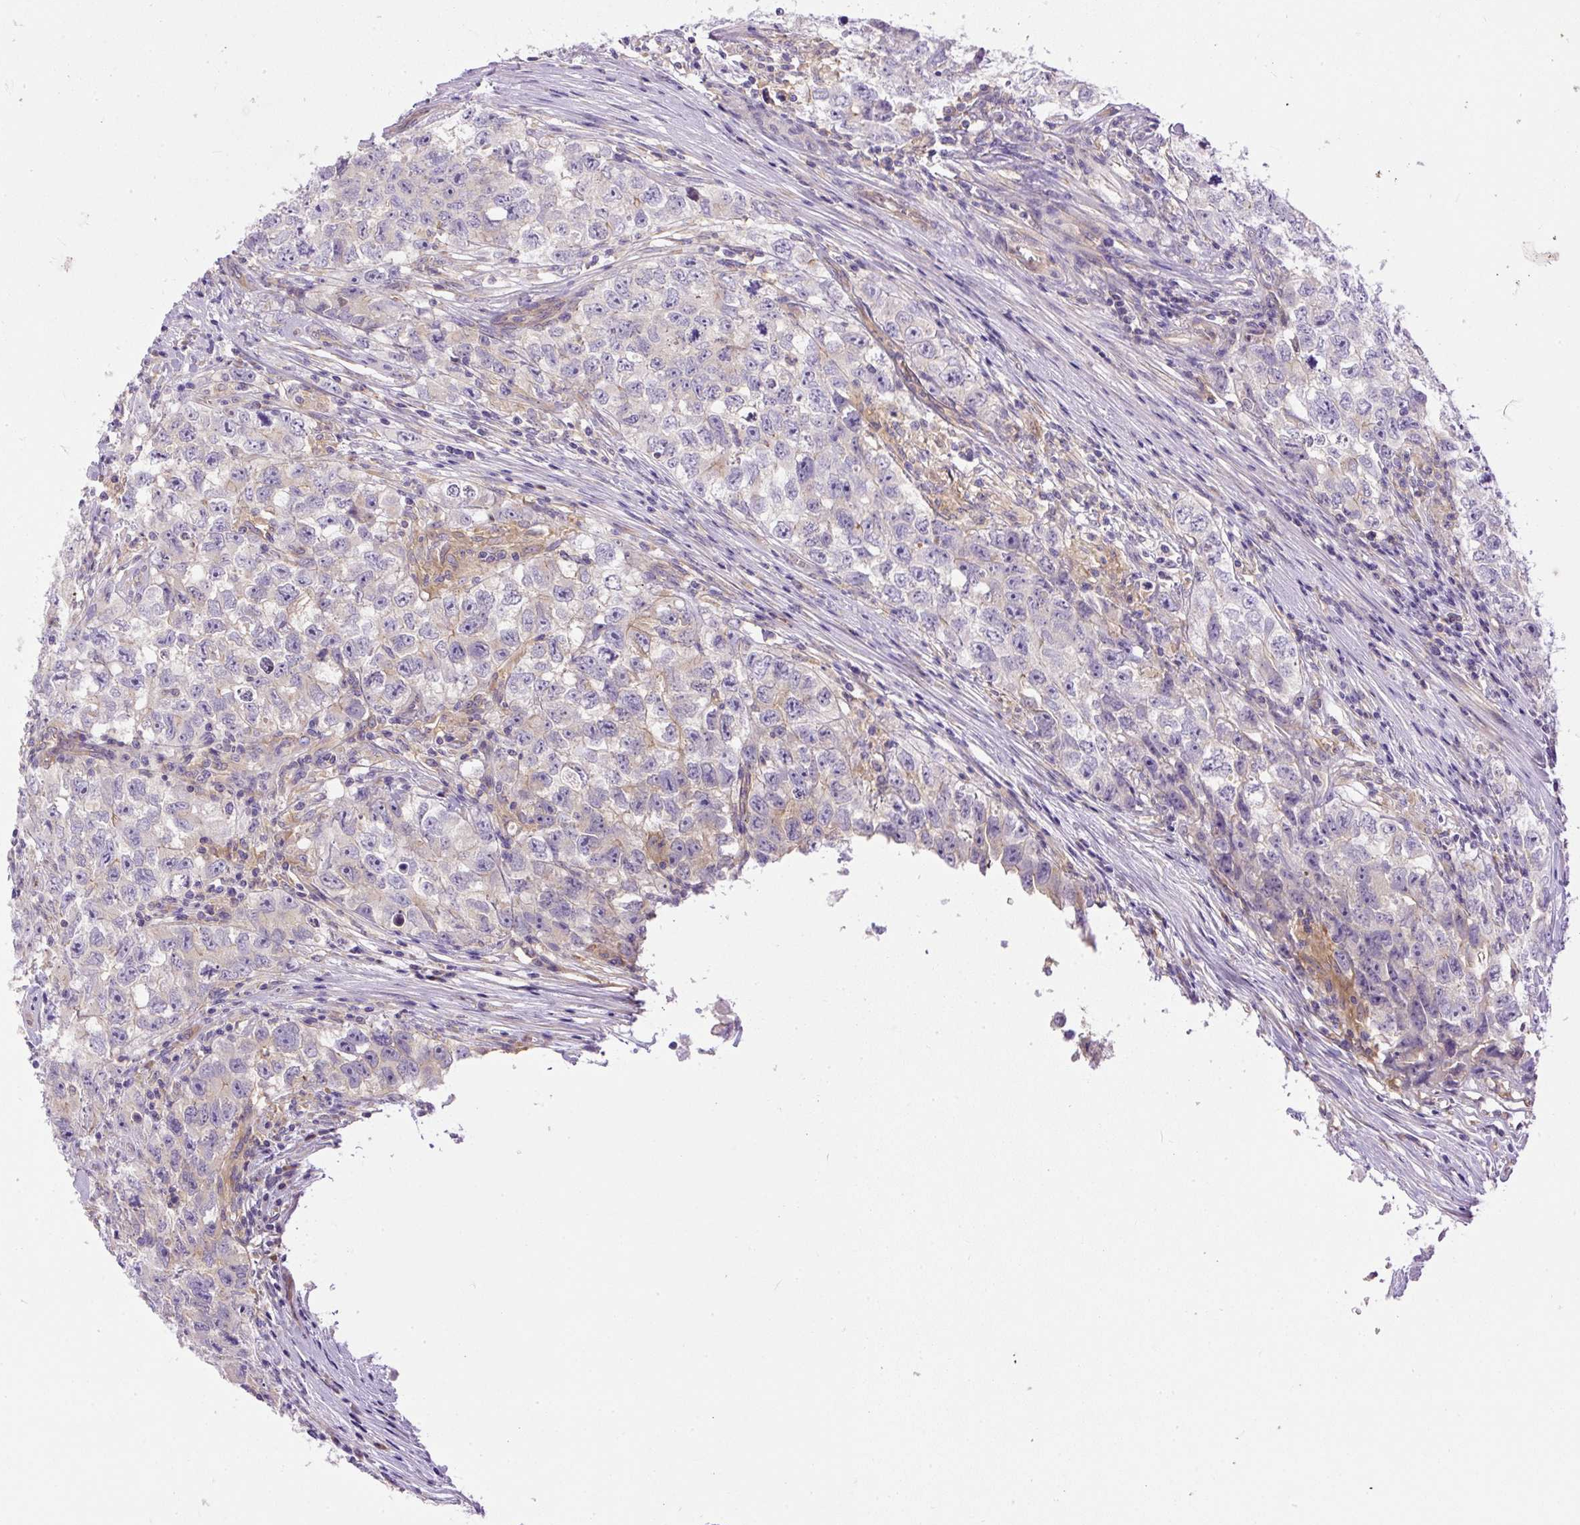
{"staining": {"intensity": "negative", "quantity": "none", "location": "none"}, "tissue": "testis cancer", "cell_type": "Tumor cells", "image_type": "cancer", "snomed": [{"axis": "morphology", "description": "Seminoma, NOS"}, {"axis": "morphology", "description": "Carcinoma, Embryonal, NOS"}, {"axis": "topography", "description": "Testis"}], "caption": "Tumor cells show no significant expression in testis cancer (seminoma).", "gene": "DAPK1", "patient": {"sex": "male", "age": 43}}